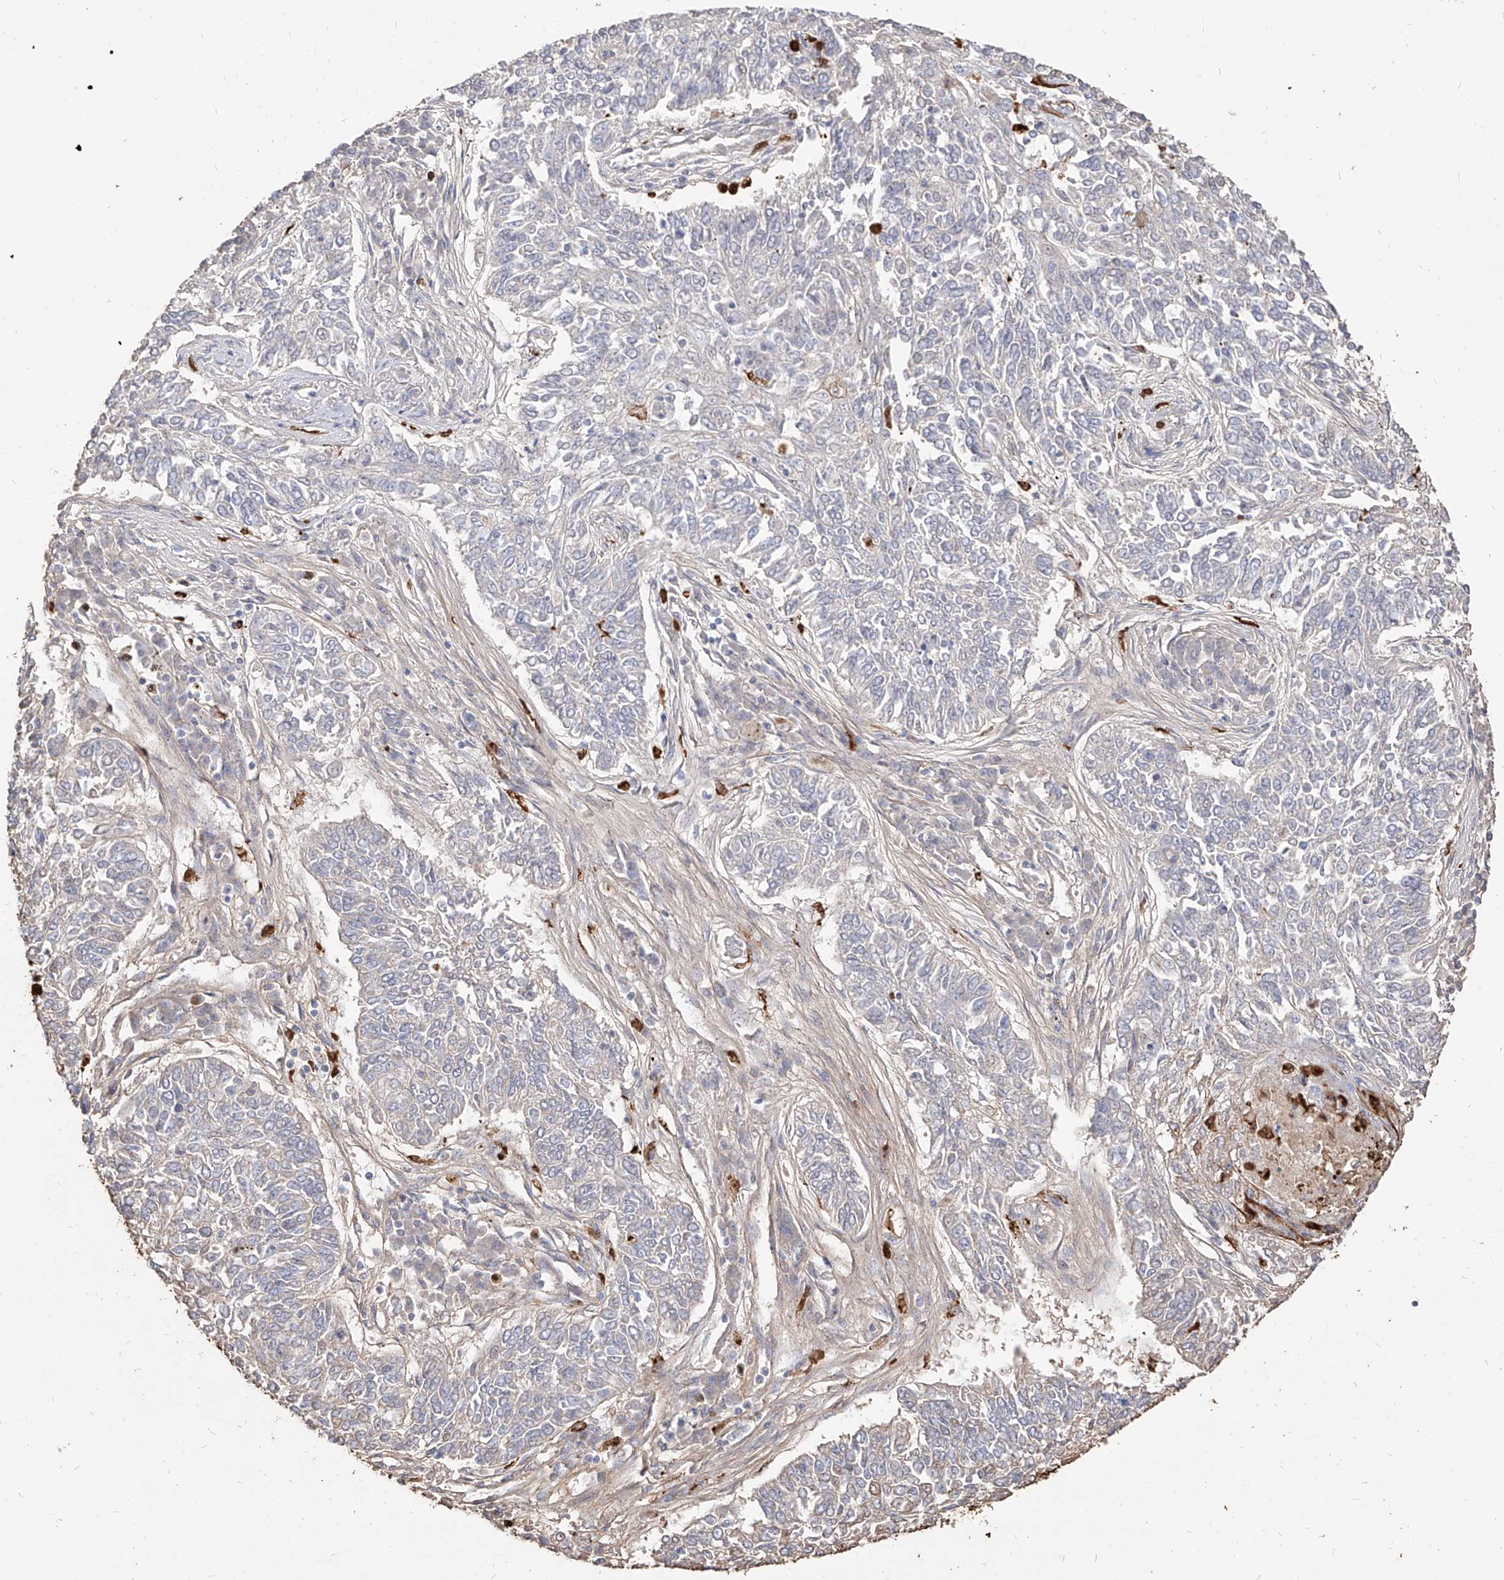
{"staining": {"intensity": "negative", "quantity": "none", "location": "none"}, "tissue": "lung cancer", "cell_type": "Tumor cells", "image_type": "cancer", "snomed": [{"axis": "morphology", "description": "Normal tissue, NOS"}, {"axis": "morphology", "description": "Squamous cell carcinoma, NOS"}, {"axis": "topography", "description": "Cartilage tissue"}, {"axis": "topography", "description": "Bronchus"}, {"axis": "topography", "description": "Lung"}], "caption": "Immunohistochemistry (IHC) of human lung cancer reveals no positivity in tumor cells. (DAB (3,3'-diaminobenzidine) IHC, high magnification).", "gene": "ZNF227", "patient": {"sex": "female", "age": 49}}